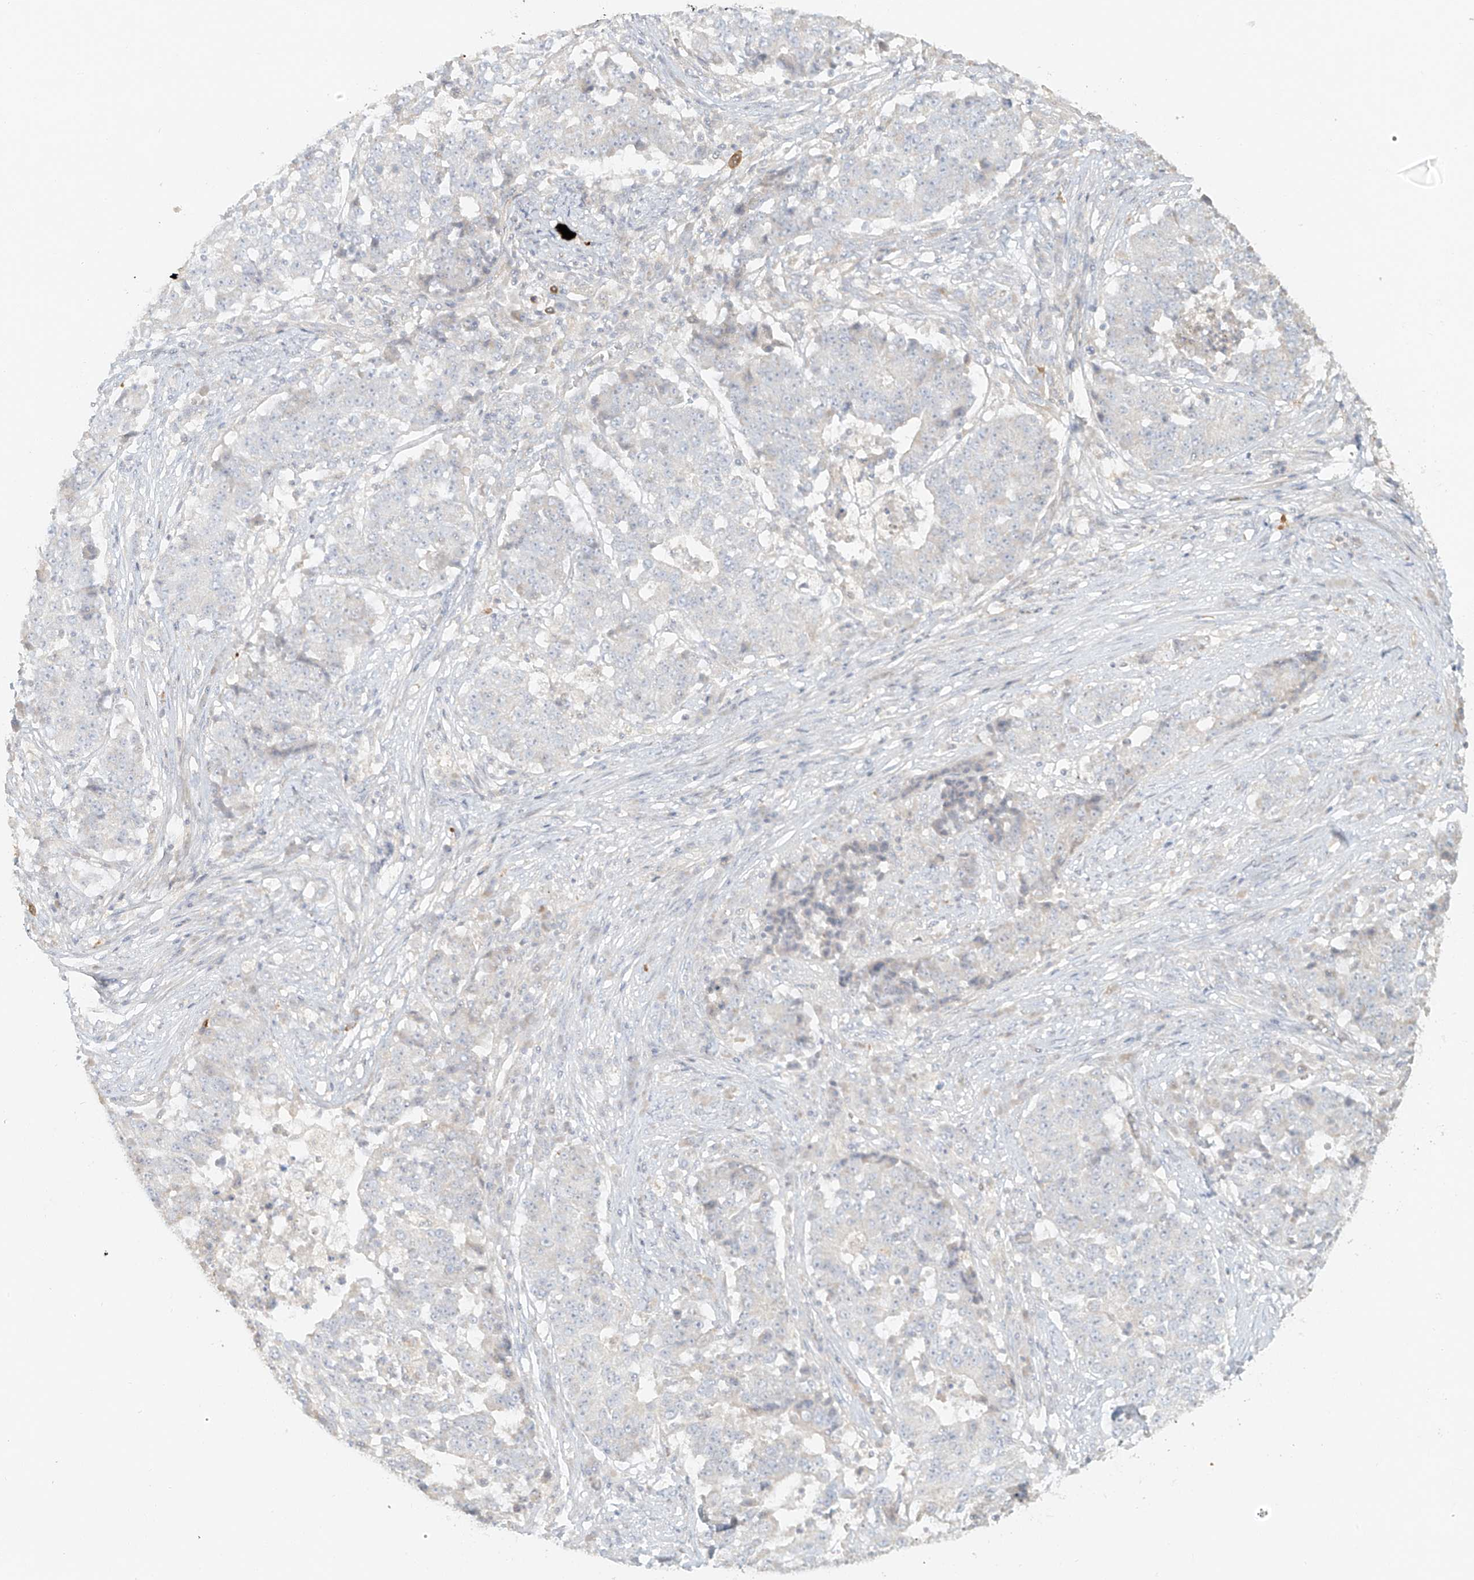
{"staining": {"intensity": "negative", "quantity": "none", "location": "none"}, "tissue": "stomach cancer", "cell_type": "Tumor cells", "image_type": "cancer", "snomed": [{"axis": "morphology", "description": "Adenocarcinoma, NOS"}, {"axis": "topography", "description": "Stomach"}], "caption": "A high-resolution image shows immunohistochemistry staining of stomach cancer (adenocarcinoma), which exhibits no significant expression in tumor cells. (Brightfield microscopy of DAB immunohistochemistry (IHC) at high magnification).", "gene": "MIPEP", "patient": {"sex": "male", "age": 59}}